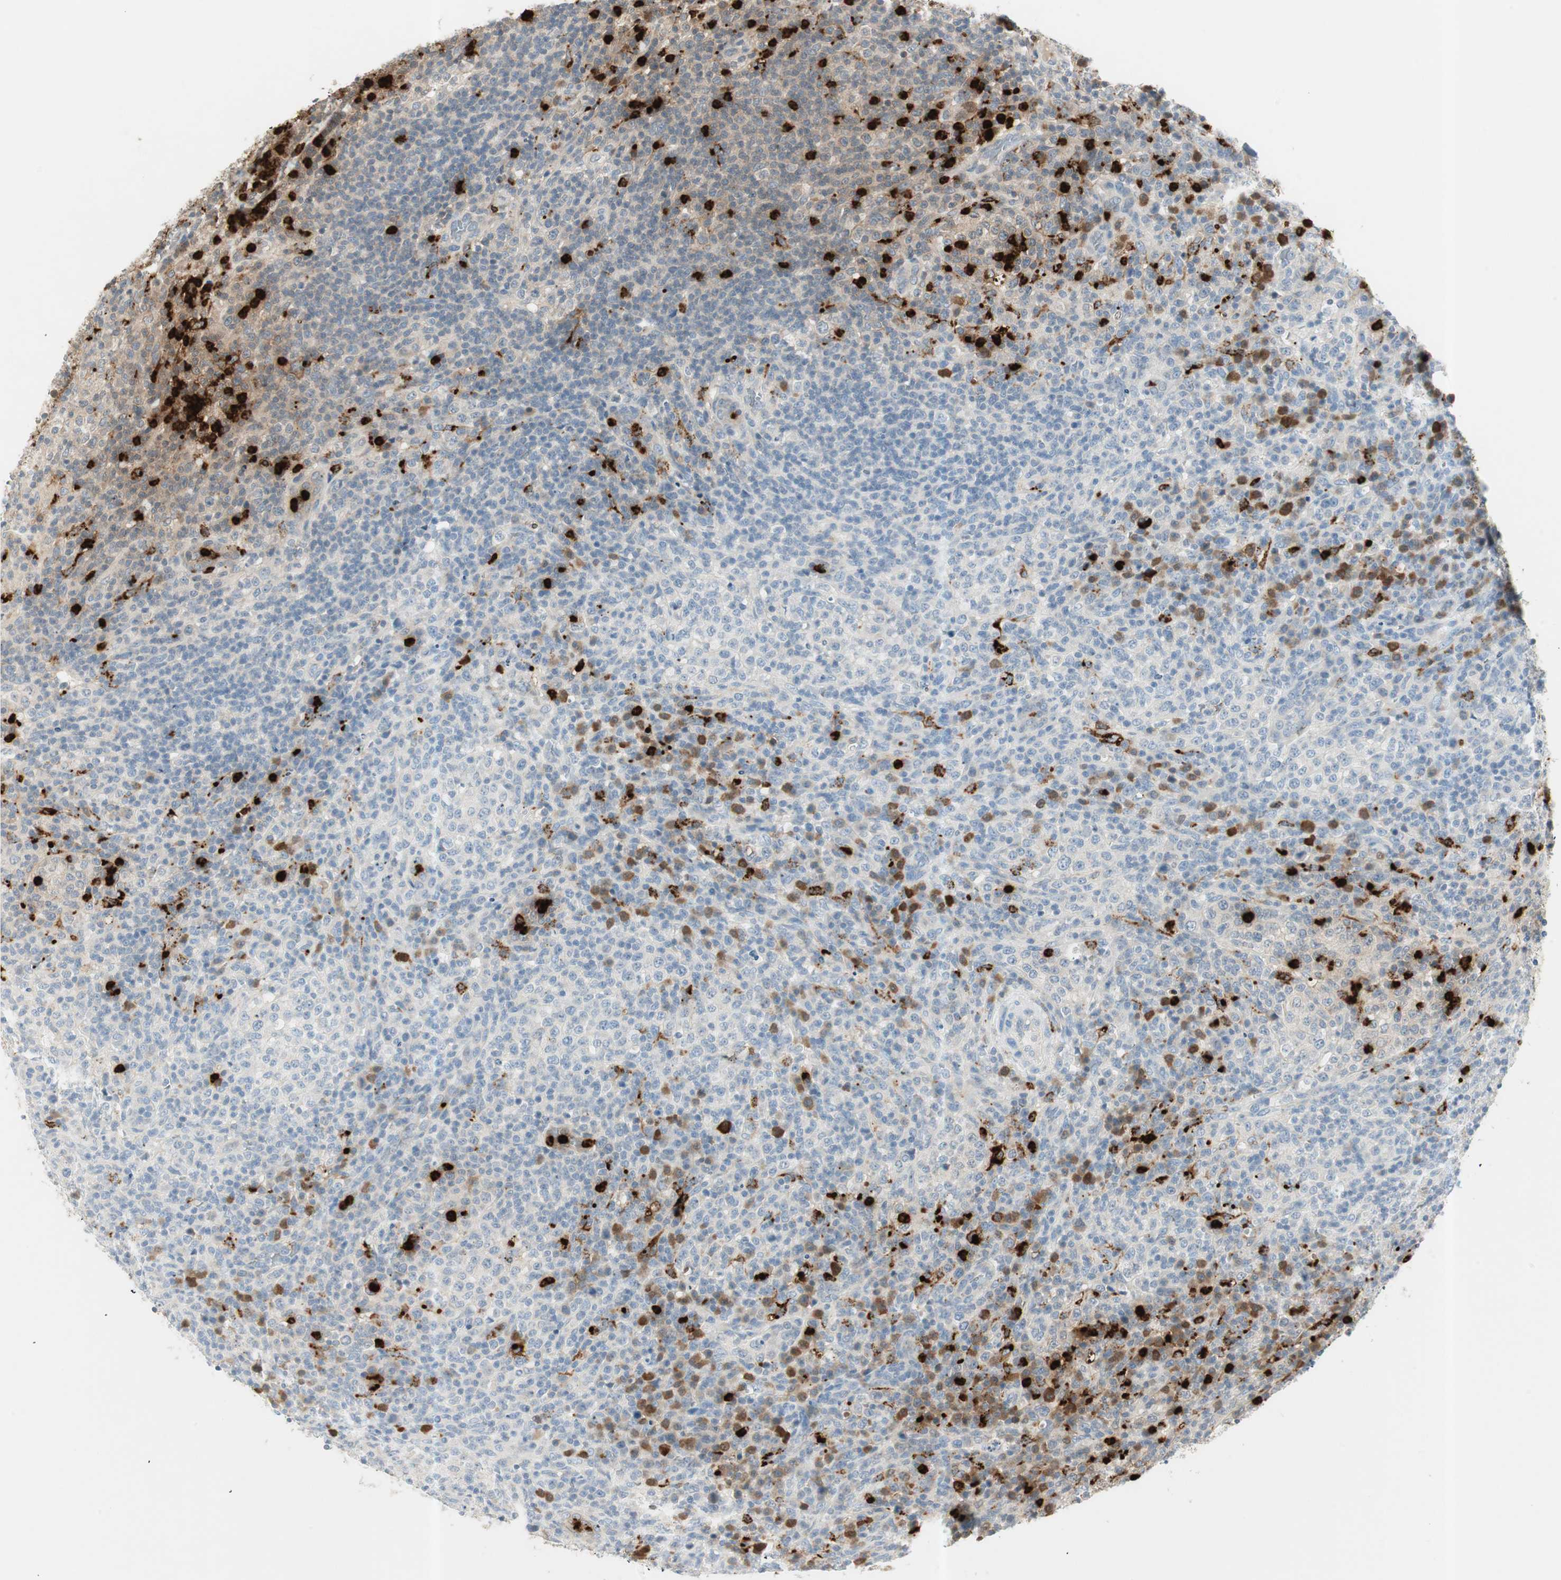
{"staining": {"intensity": "negative", "quantity": "none", "location": "none"}, "tissue": "lymphoma", "cell_type": "Tumor cells", "image_type": "cancer", "snomed": [{"axis": "morphology", "description": "Malignant lymphoma, non-Hodgkin's type, High grade"}, {"axis": "topography", "description": "Lymph node"}], "caption": "A histopathology image of lymphoma stained for a protein demonstrates no brown staining in tumor cells.", "gene": "PRTN3", "patient": {"sex": "female", "age": 76}}